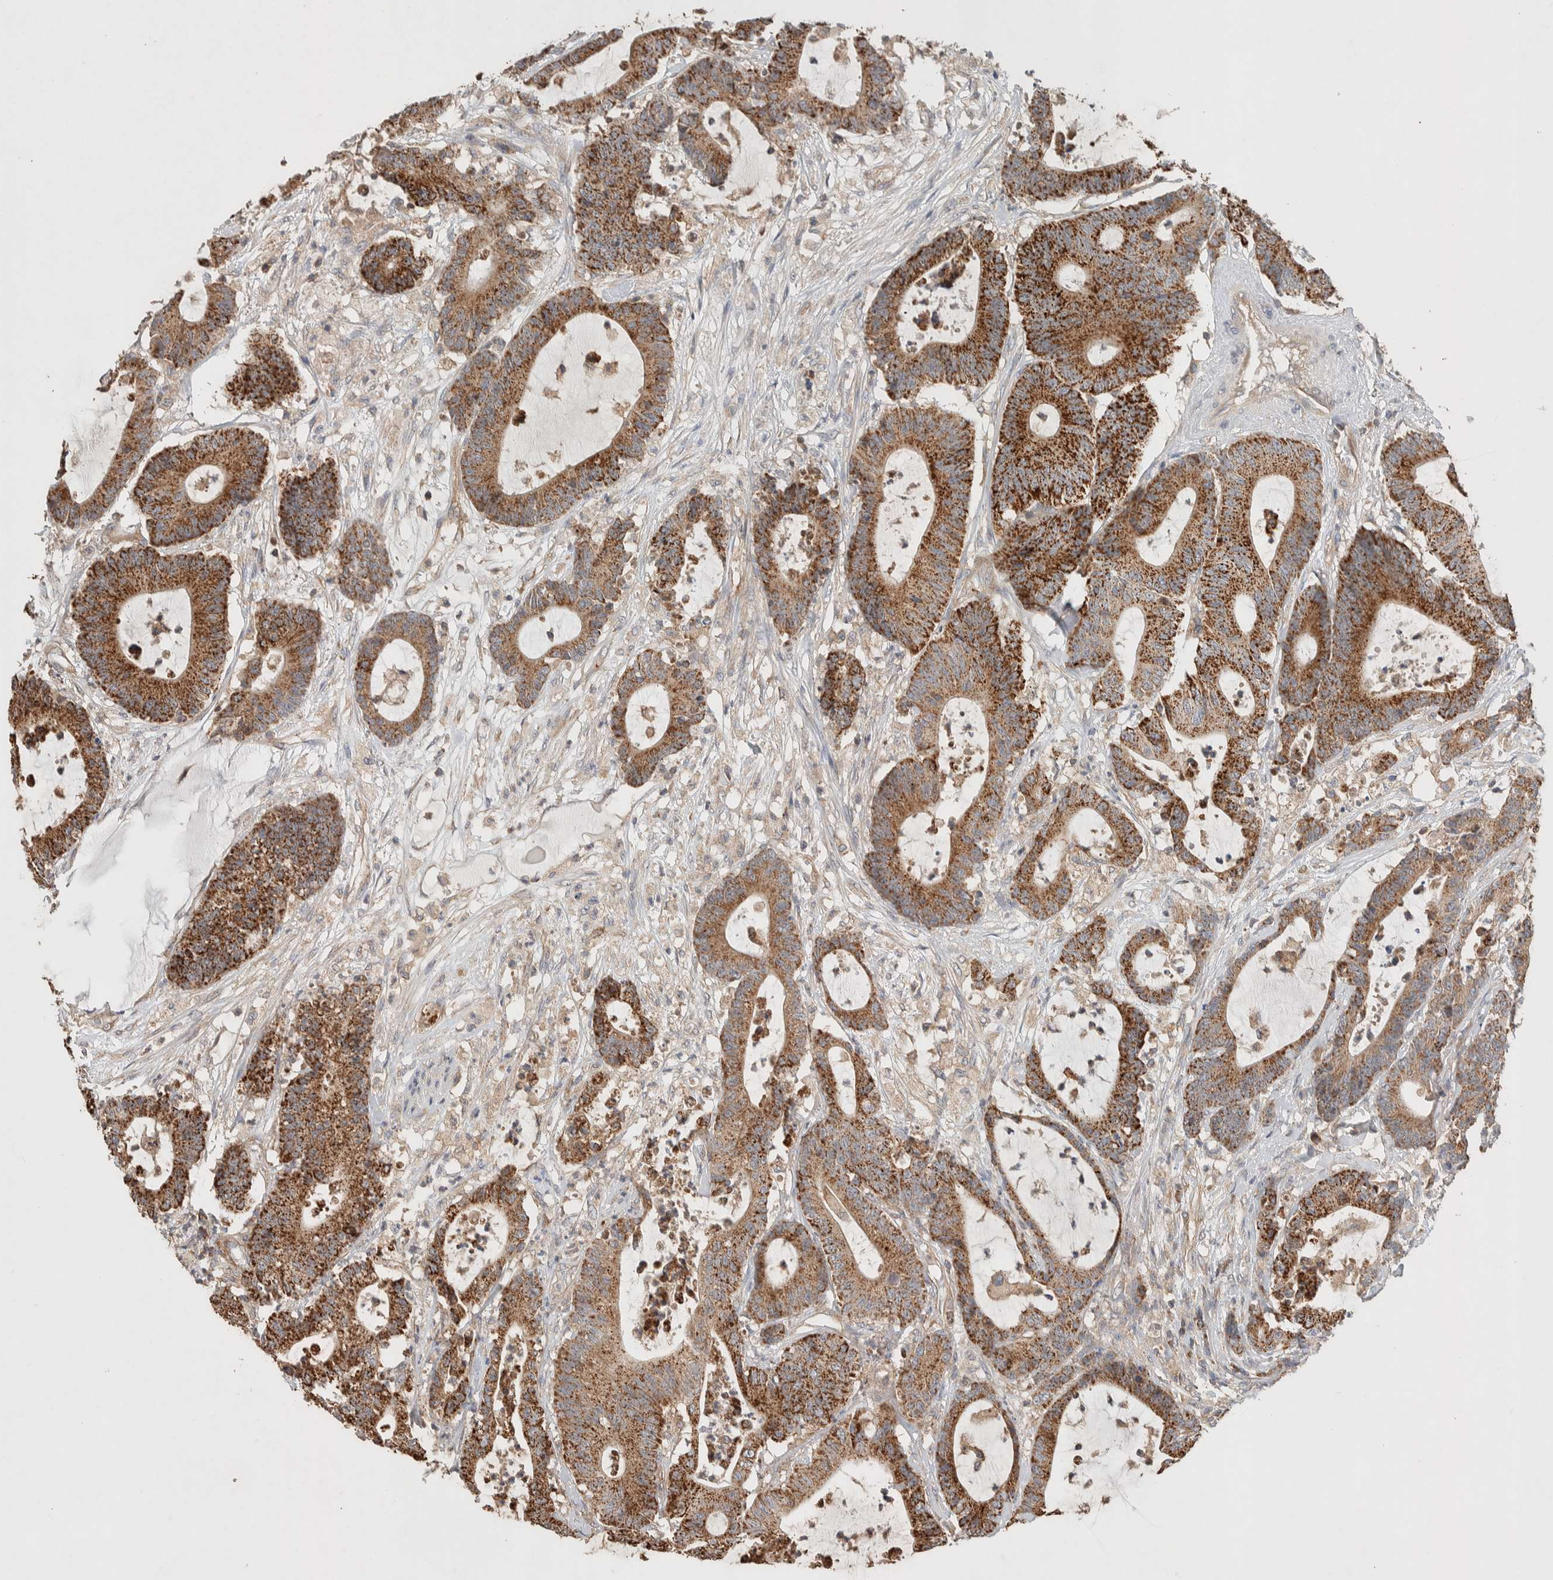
{"staining": {"intensity": "strong", "quantity": ">75%", "location": "cytoplasmic/membranous"}, "tissue": "colorectal cancer", "cell_type": "Tumor cells", "image_type": "cancer", "snomed": [{"axis": "morphology", "description": "Adenocarcinoma, NOS"}, {"axis": "topography", "description": "Colon"}], "caption": "A high-resolution image shows immunohistochemistry staining of colorectal cancer, which displays strong cytoplasmic/membranous staining in about >75% of tumor cells. (brown staining indicates protein expression, while blue staining denotes nuclei).", "gene": "DEPTOR", "patient": {"sex": "female", "age": 84}}